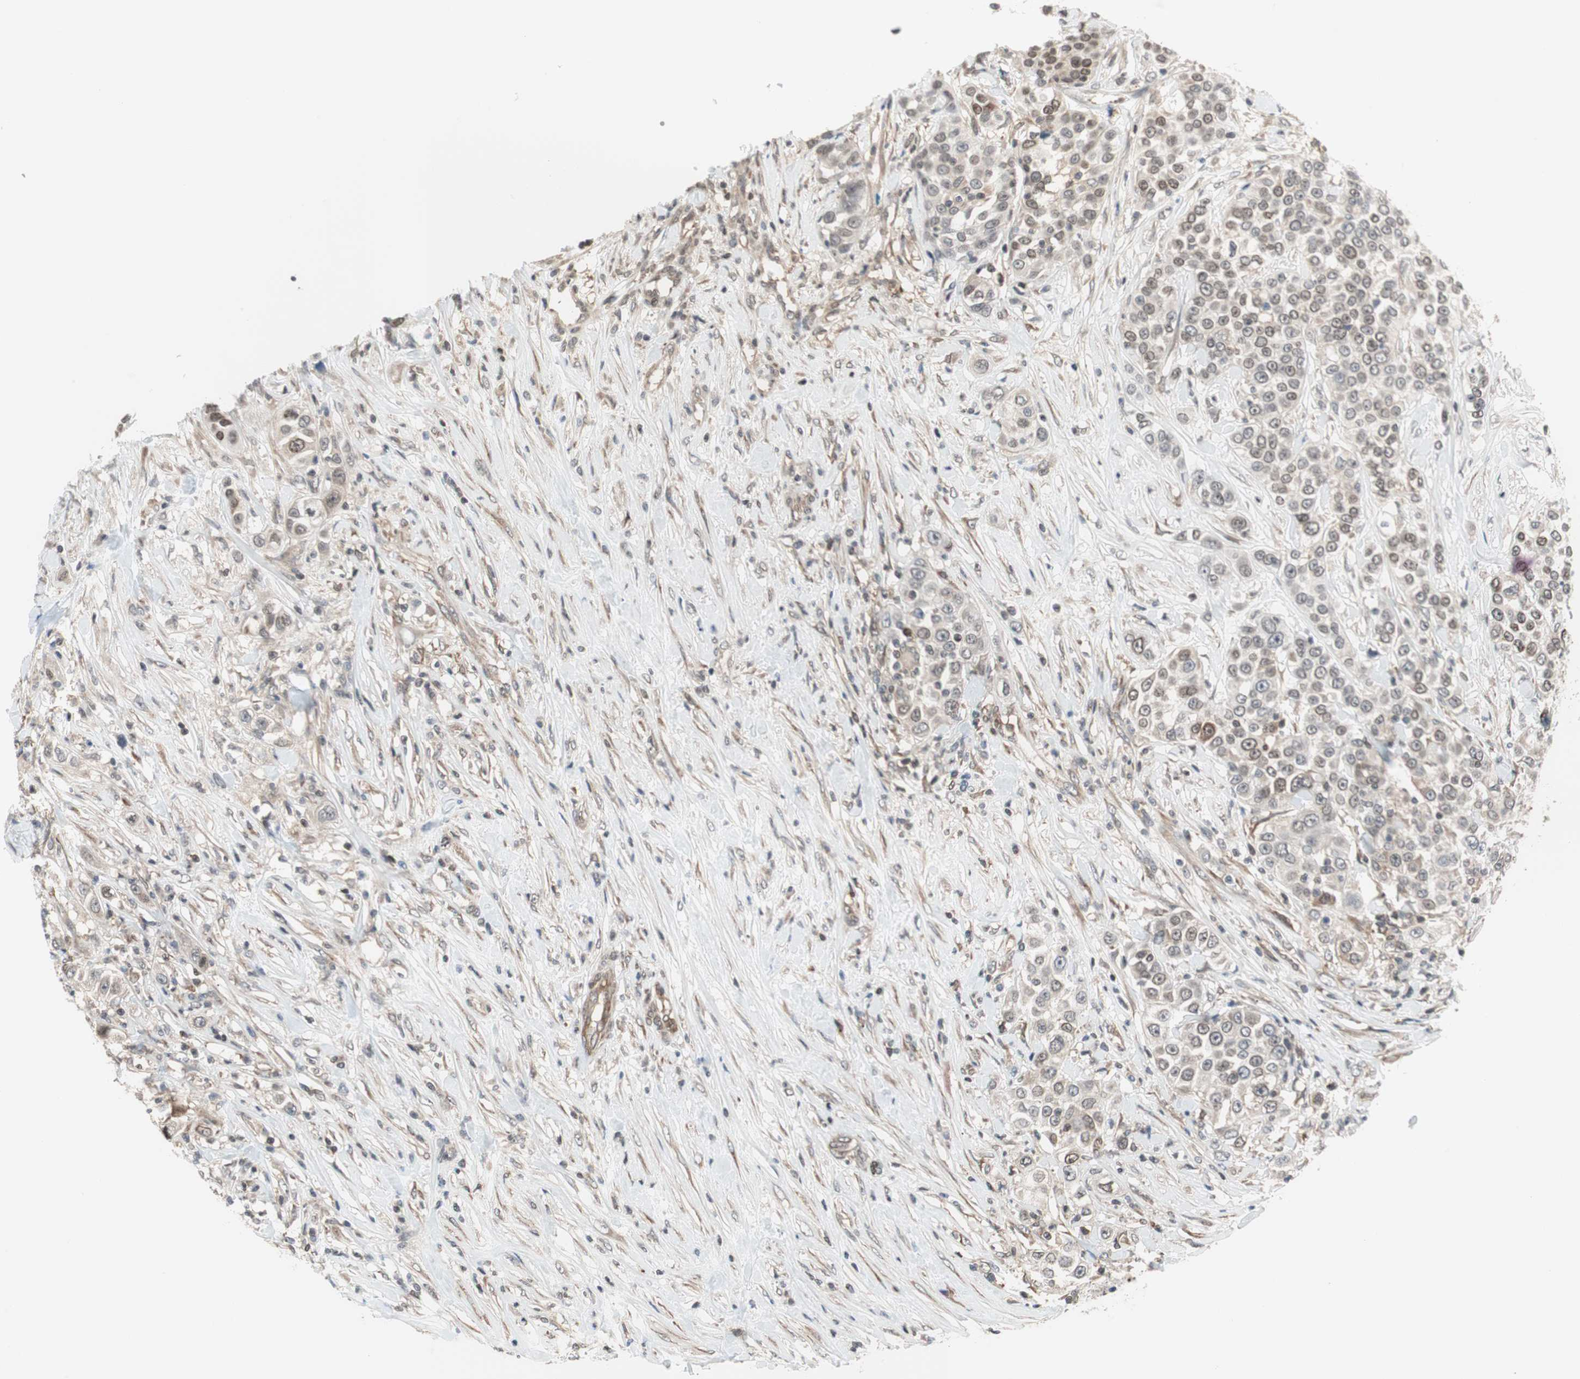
{"staining": {"intensity": "weak", "quantity": "<25%", "location": "cytoplasmic/membranous"}, "tissue": "urothelial cancer", "cell_type": "Tumor cells", "image_type": "cancer", "snomed": [{"axis": "morphology", "description": "Urothelial carcinoma, High grade"}, {"axis": "topography", "description": "Urinary bladder"}], "caption": "Urothelial carcinoma (high-grade) stained for a protein using immunohistochemistry (IHC) displays no positivity tumor cells.", "gene": "ZNF512B", "patient": {"sex": "female", "age": 80}}